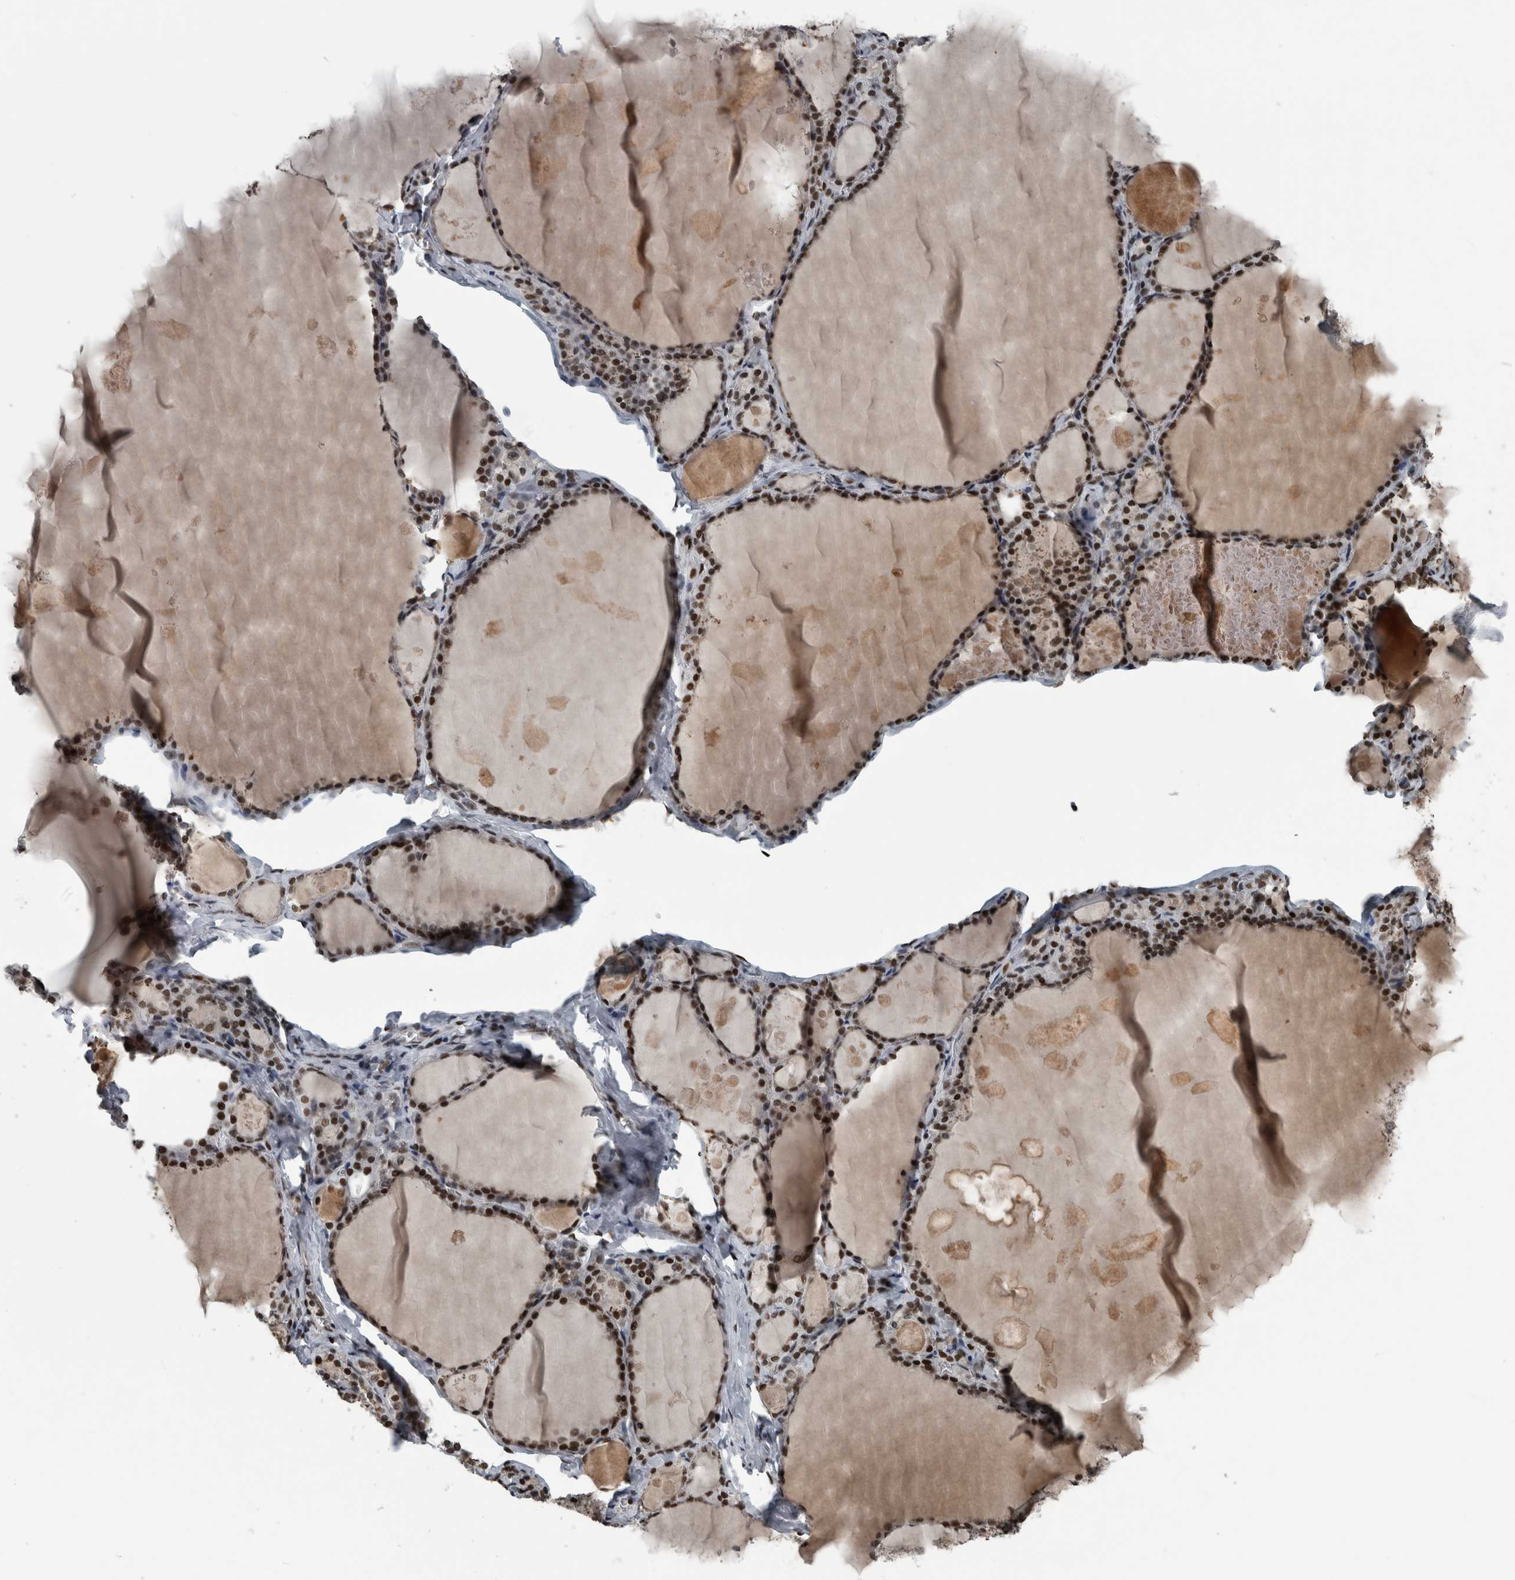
{"staining": {"intensity": "strong", "quantity": ">75%", "location": "nuclear"}, "tissue": "thyroid gland", "cell_type": "Glandular cells", "image_type": "normal", "snomed": [{"axis": "morphology", "description": "Normal tissue, NOS"}, {"axis": "topography", "description": "Thyroid gland"}], "caption": "IHC micrograph of unremarkable thyroid gland: human thyroid gland stained using immunohistochemistry exhibits high levels of strong protein expression localized specifically in the nuclear of glandular cells, appearing as a nuclear brown color.", "gene": "UNC50", "patient": {"sex": "male", "age": 56}}